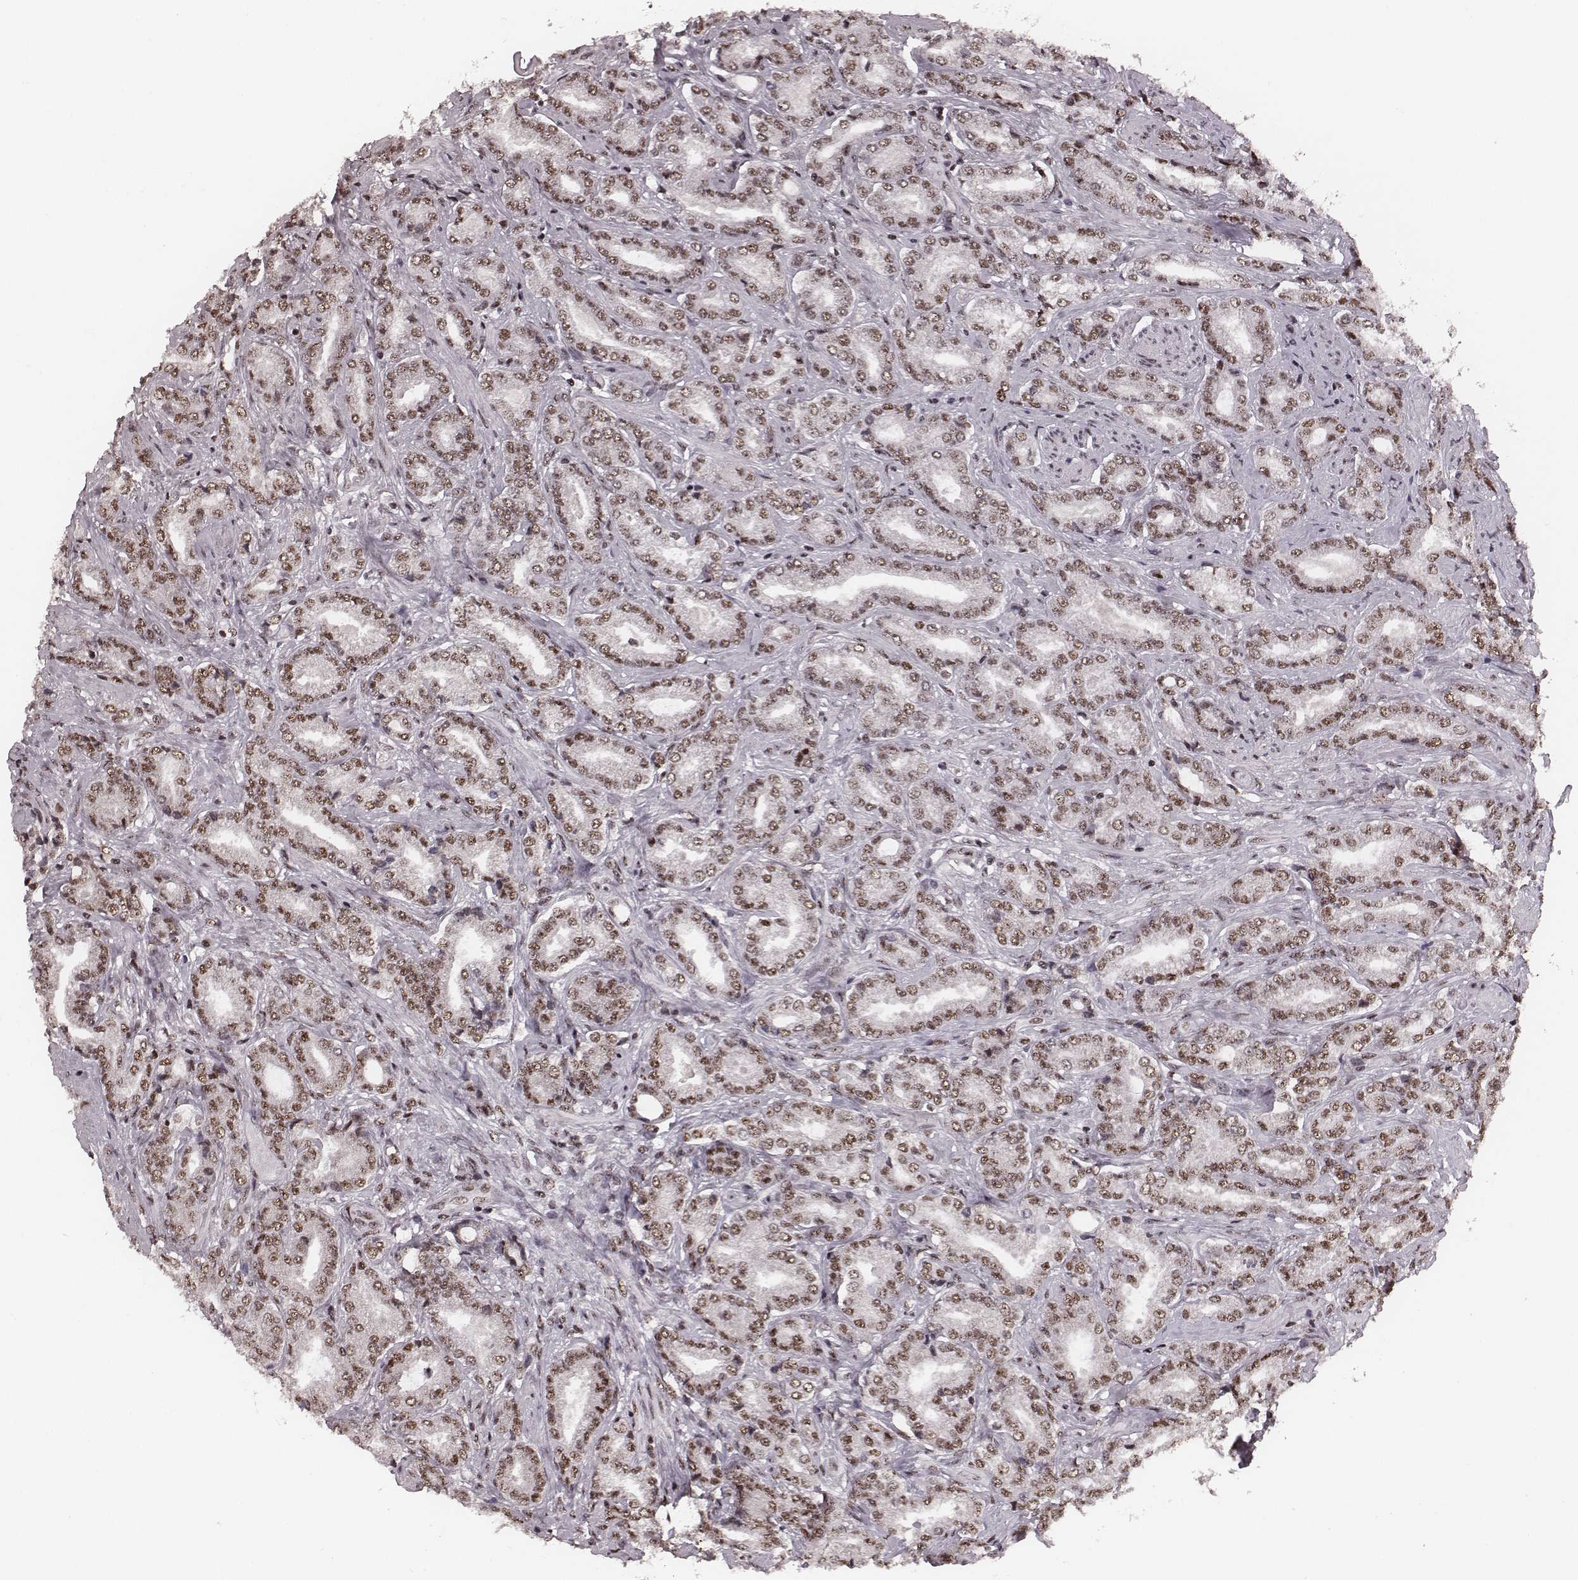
{"staining": {"intensity": "moderate", "quantity": ">75%", "location": "nuclear"}, "tissue": "prostate cancer", "cell_type": "Tumor cells", "image_type": "cancer", "snomed": [{"axis": "morphology", "description": "Adenocarcinoma, NOS"}, {"axis": "topography", "description": "Prostate"}], "caption": "Brown immunohistochemical staining in adenocarcinoma (prostate) displays moderate nuclear expression in approximately >75% of tumor cells. (Brightfield microscopy of DAB IHC at high magnification).", "gene": "LUC7L", "patient": {"sex": "male", "age": 64}}